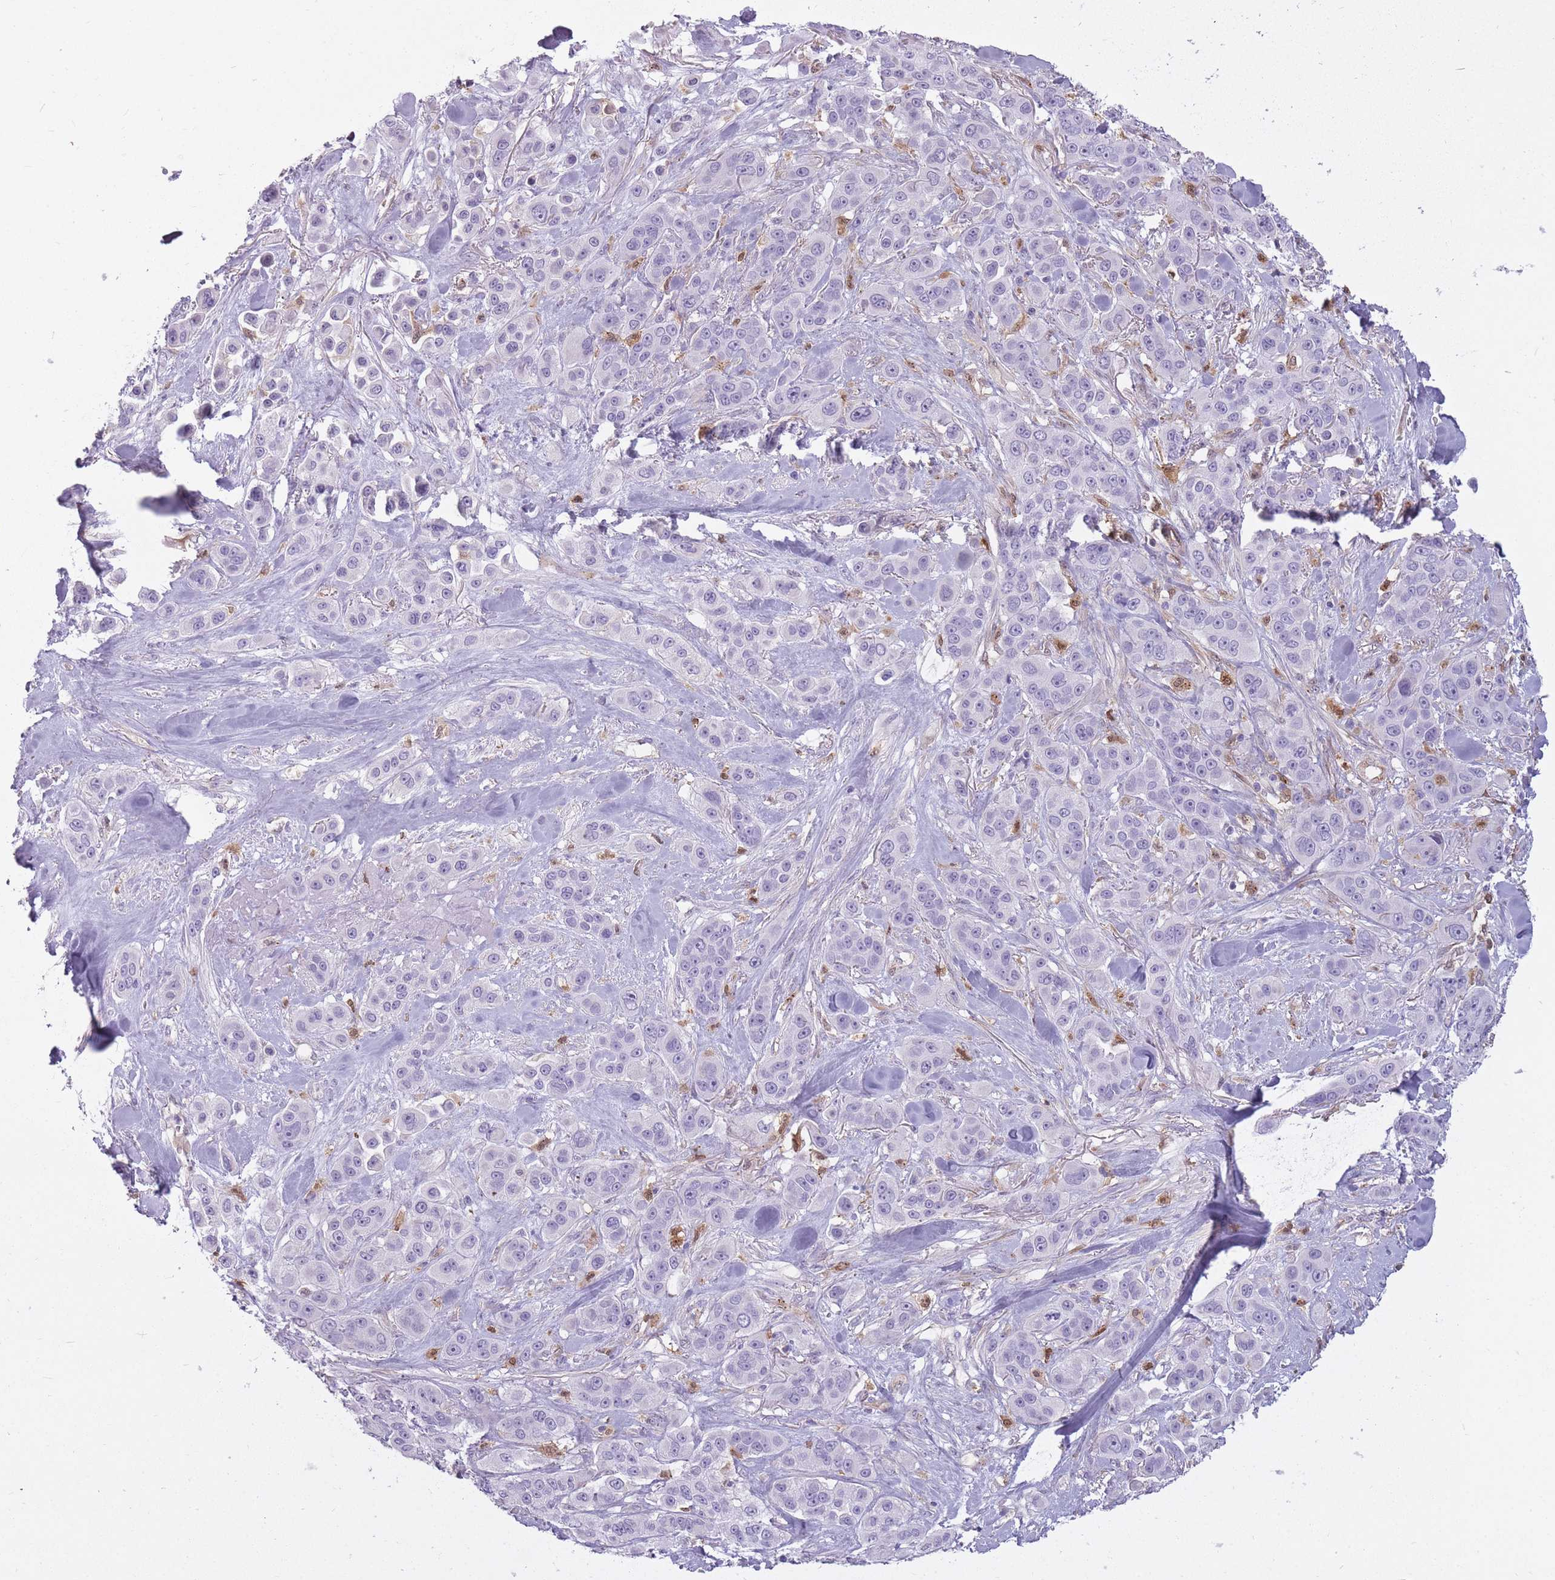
{"staining": {"intensity": "negative", "quantity": "none", "location": "none"}, "tissue": "skin cancer", "cell_type": "Tumor cells", "image_type": "cancer", "snomed": [{"axis": "morphology", "description": "Squamous cell carcinoma, NOS"}, {"axis": "topography", "description": "Skin"}], "caption": "A high-resolution image shows immunohistochemistry staining of skin squamous cell carcinoma, which demonstrates no significant staining in tumor cells.", "gene": "LGALS9", "patient": {"sex": "male", "age": 67}}